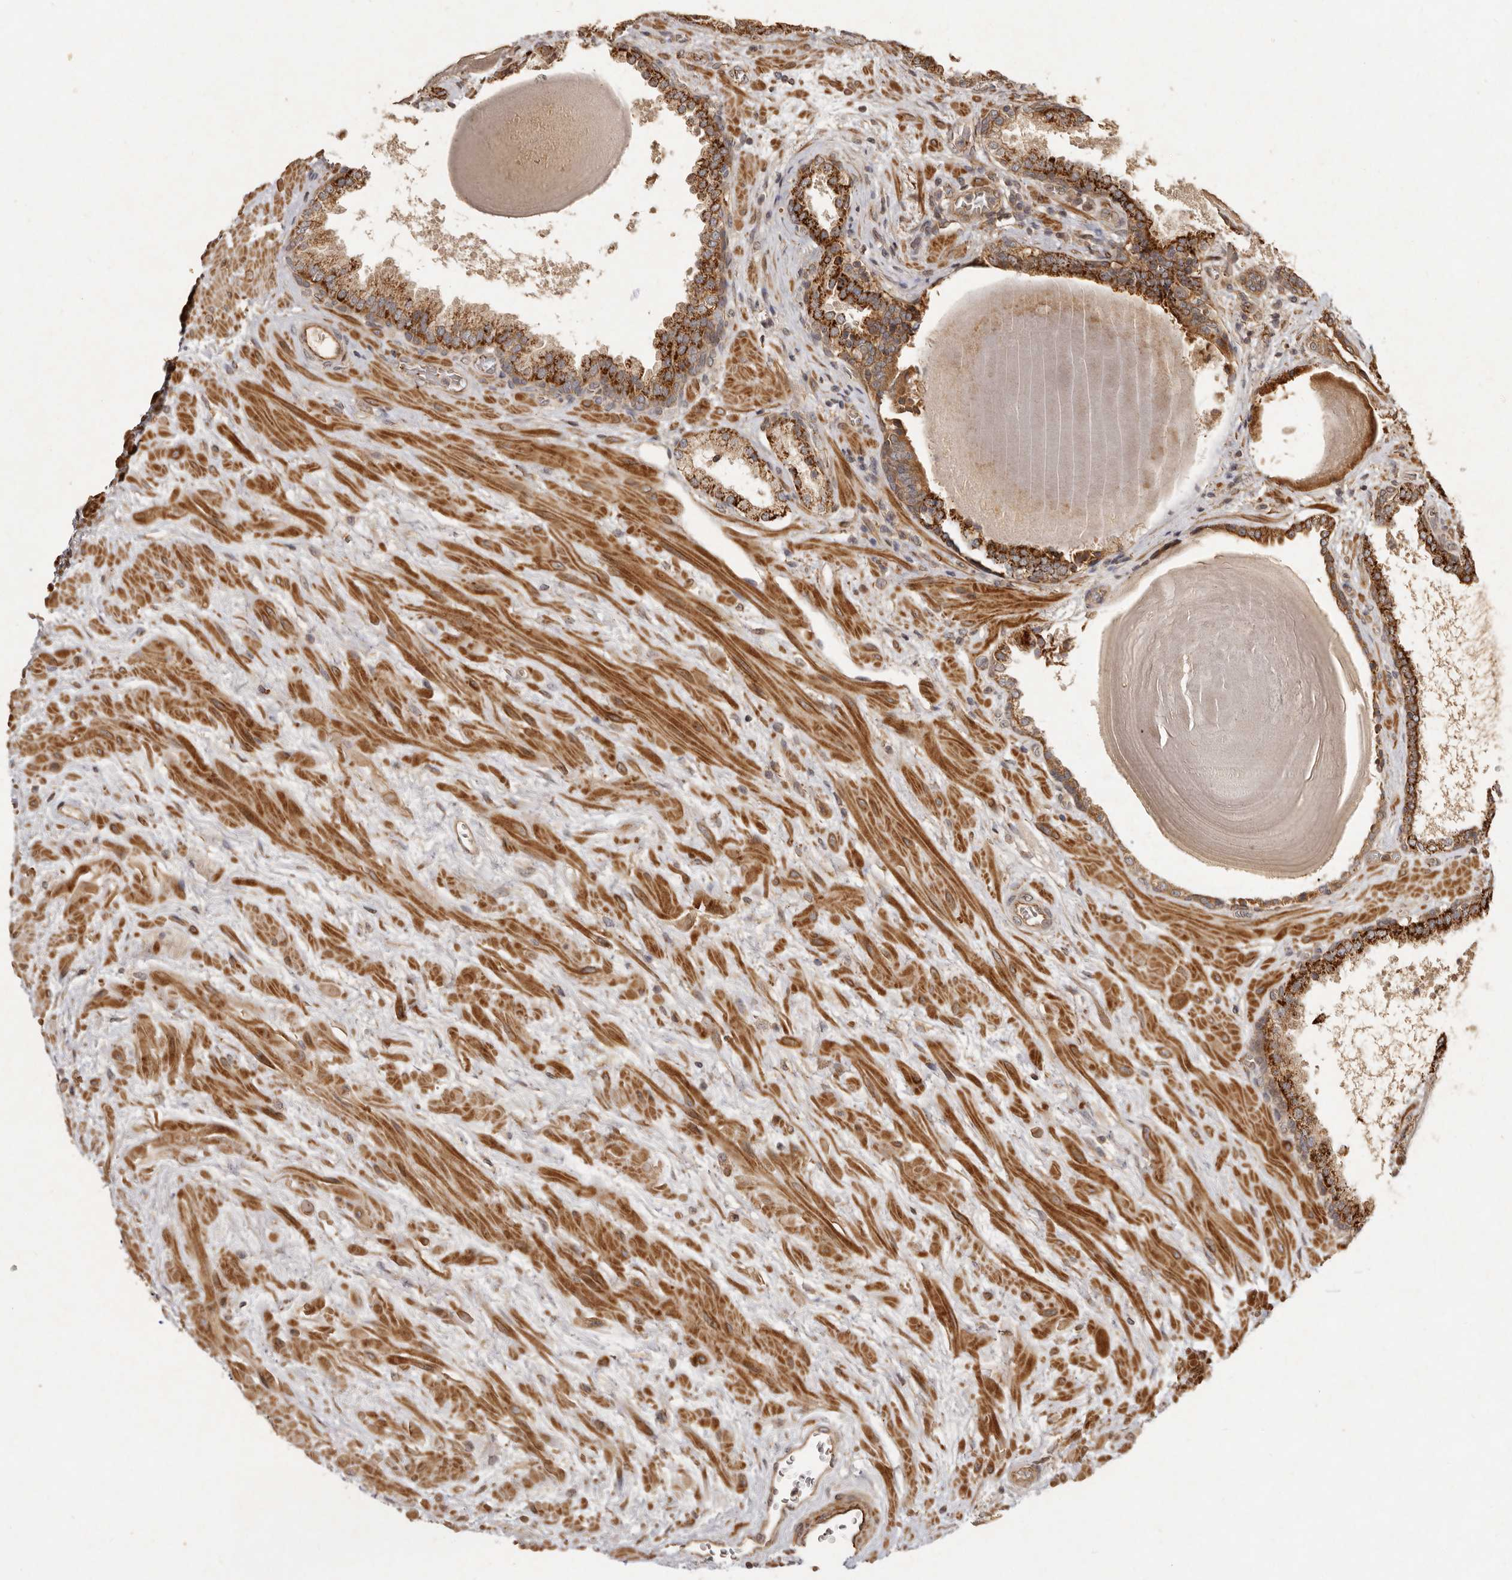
{"staining": {"intensity": "strong", "quantity": ">75%", "location": "cytoplasmic/membranous"}, "tissue": "prostate", "cell_type": "Glandular cells", "image_type": "normal", "snomed": [{"axis": "morphology", "description": "Normal tissue, NOS"}, {"axis": "topography", "description": "Prostate"}], "caption": "Strong cytoplasmic/membranous expression for a protein is identified in approximately >75% of glandular cells of normal prostate using IHC.", "gene": "SEMA3A", "patient": {"sex": "male", "age": 48}}